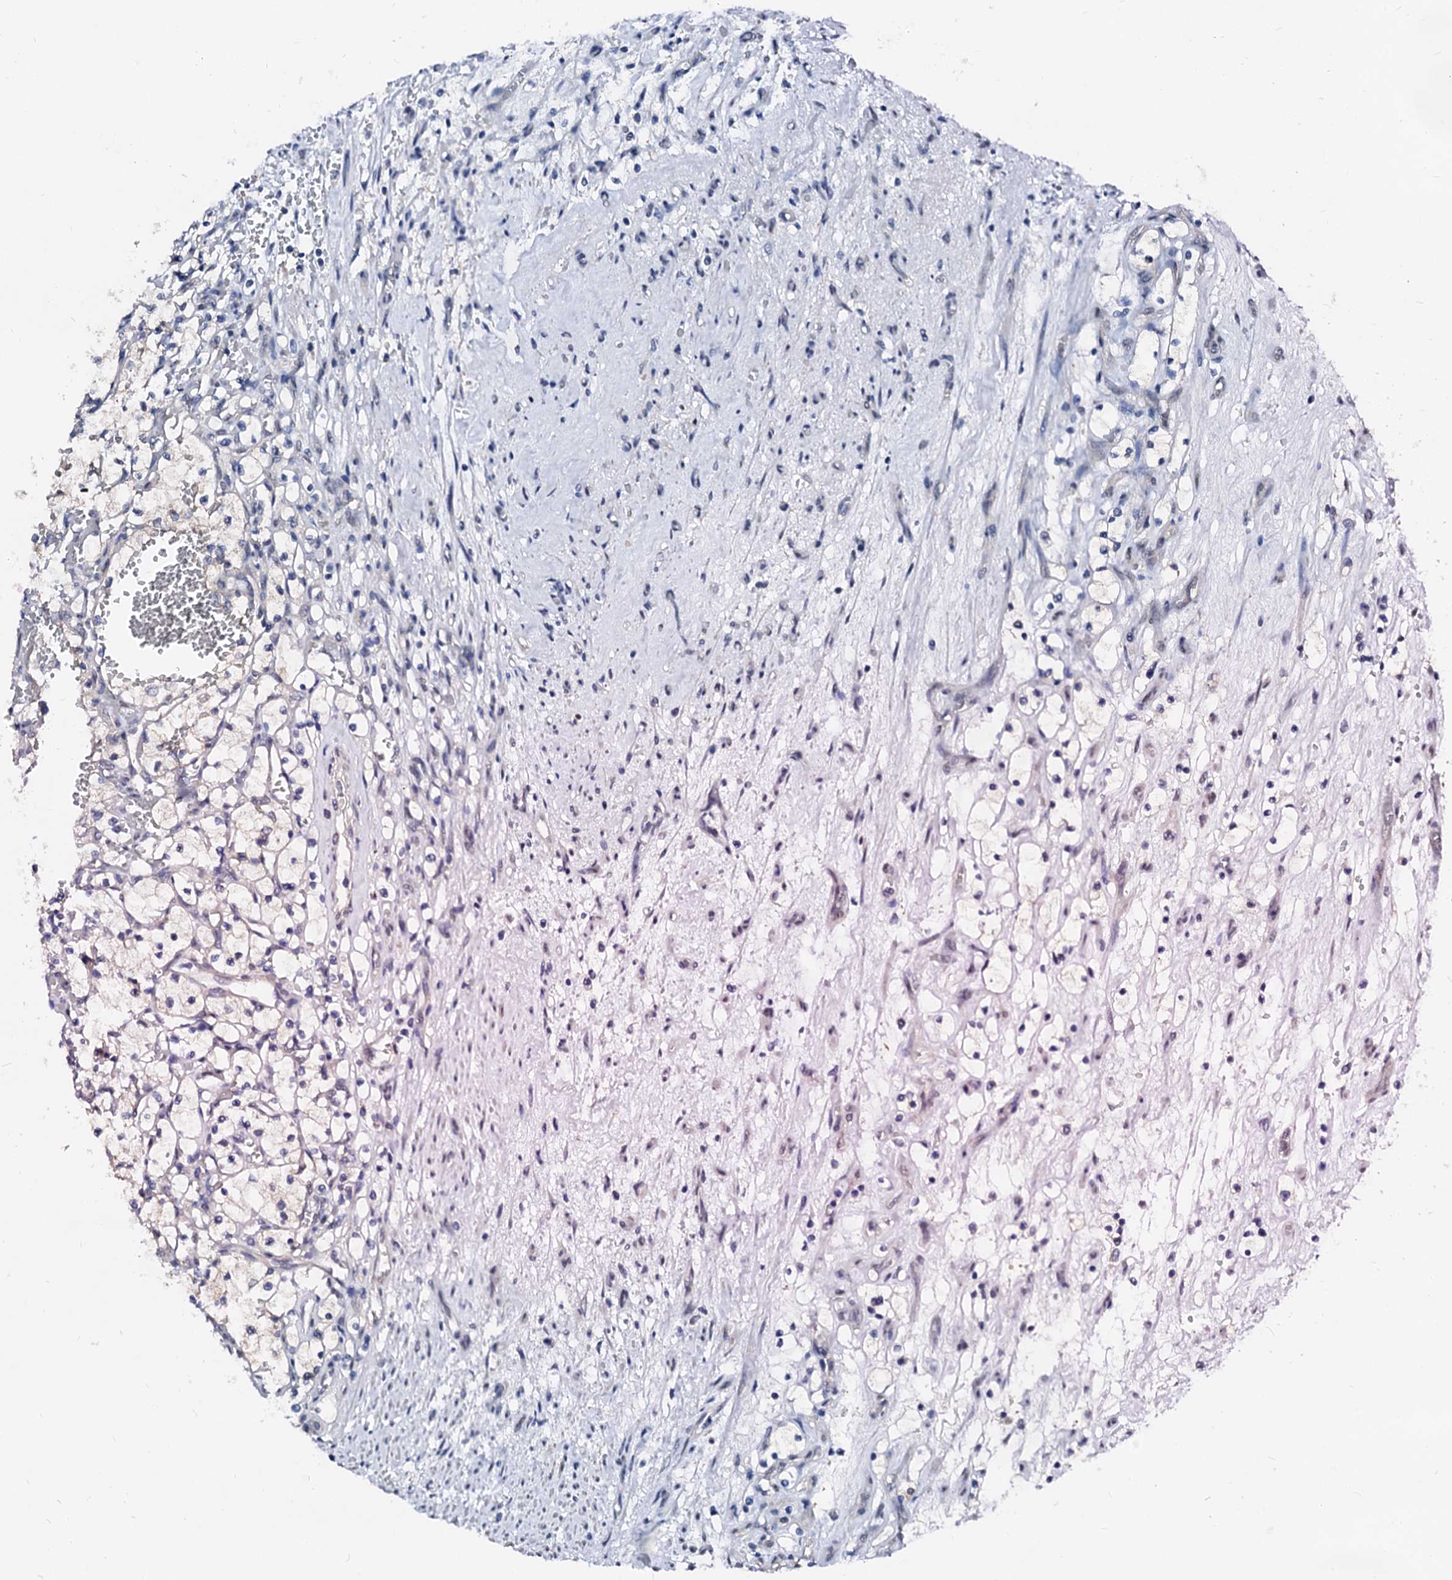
{"staining": {"intensity": "weak", "quantity": "<25%", "location": "nuclear"}, "tissue": "renal cancer", "cell_type": "Tumor cells", "image_type": "cancer", "snomed": [{"axis": "morphology", "description": "Adenocarcinoma, NOS"}, {"axis": "topography", "description": "Kidney"}], "caption": "DAB immunohistochemical staining of renal cancer (adenocarcinoma) shows no significant positivity in tumor cells.", "gene": "CSN2", "patient": {"sex": "female", "age": 69}}